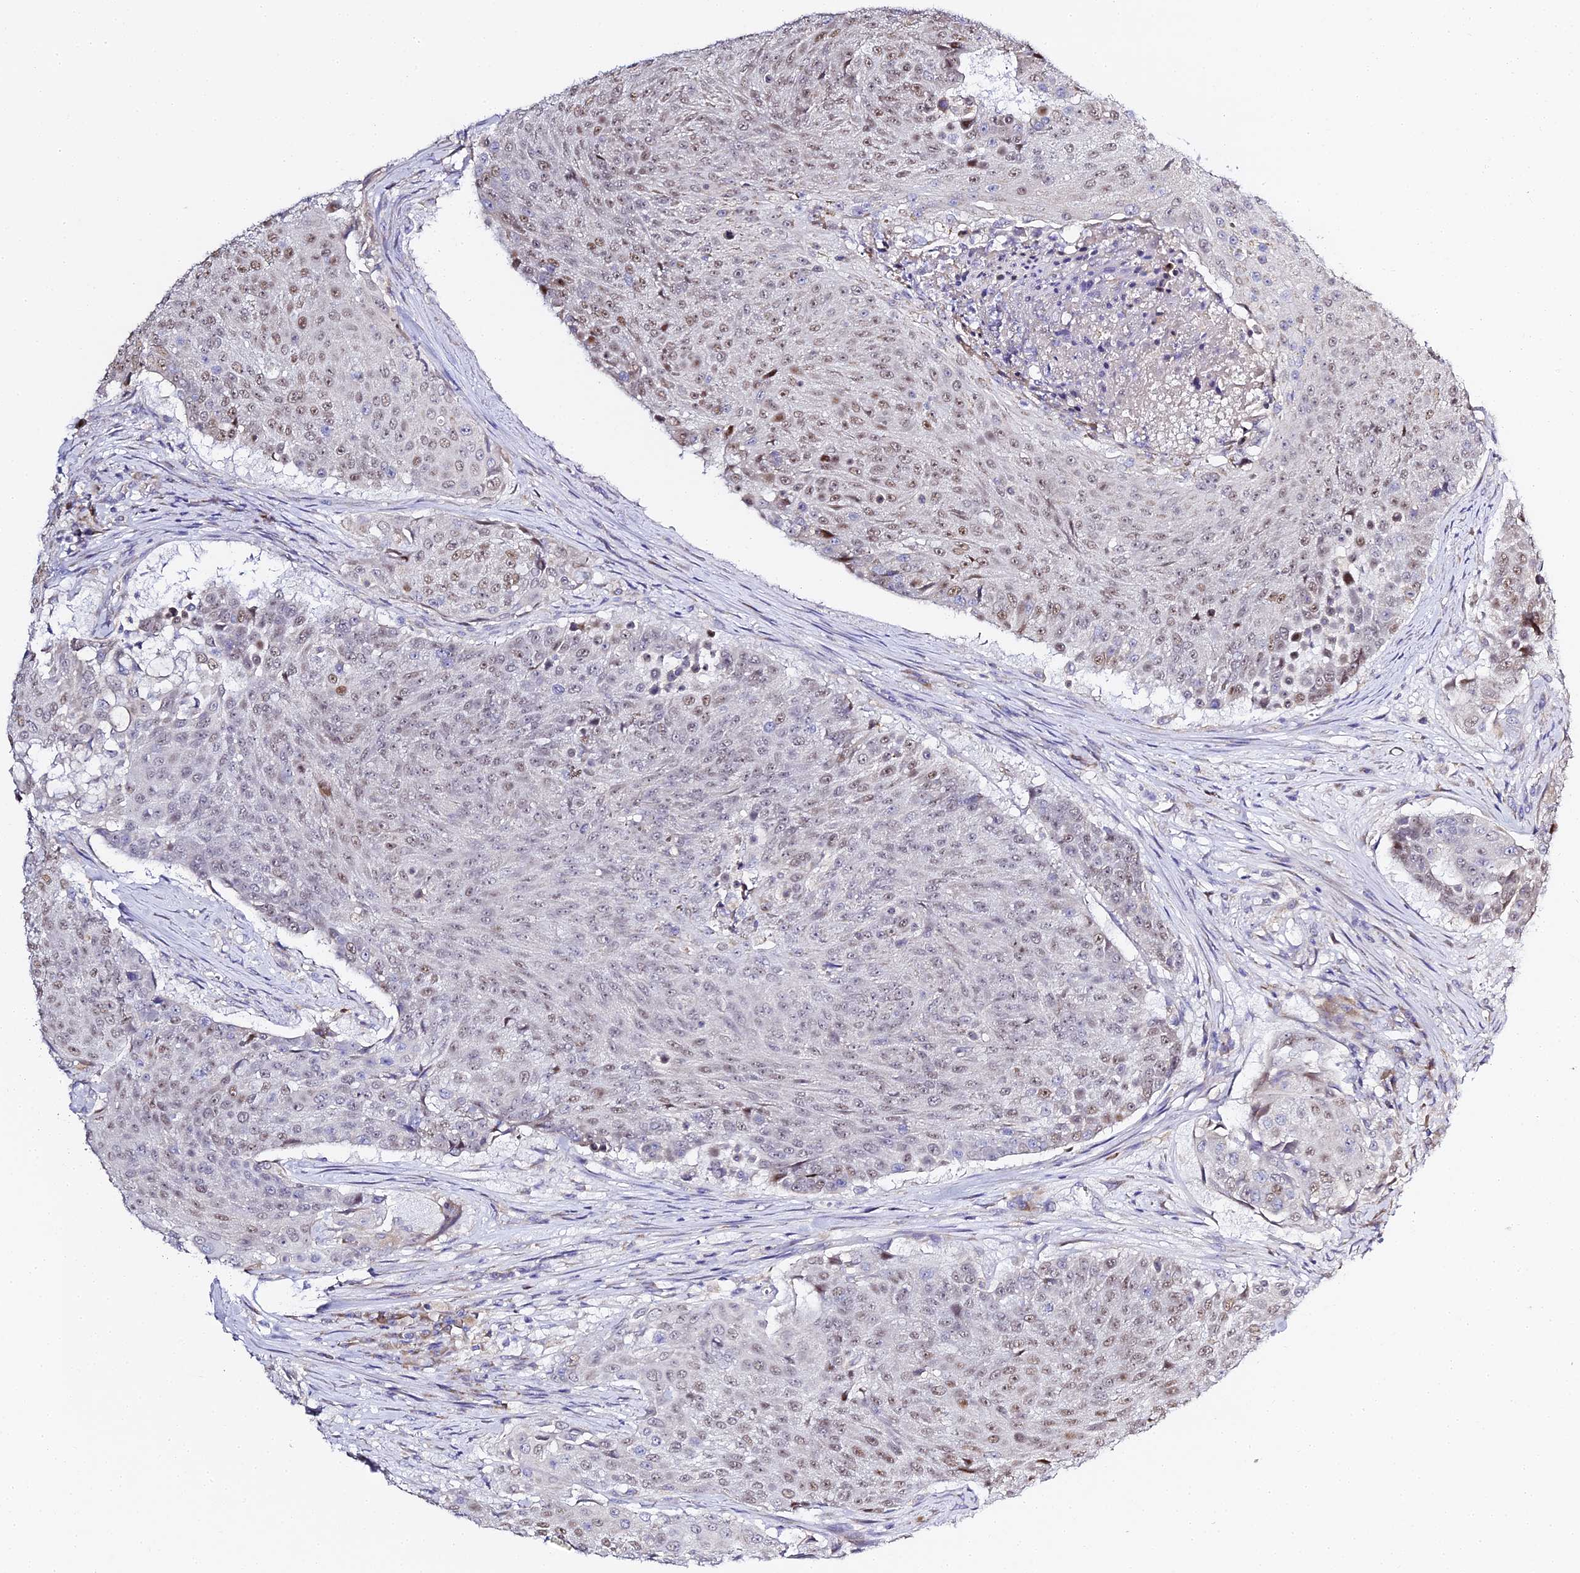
{"staining": {"intensity": "weak", "quantity": "25%-75%", "location": "nuclear"}, "tissue": "urothelial cancer", "cell_type": "Tumor cells", "image_type": "cancer", "snomed": [{"axis": "morphology", "description": "Urothelial carcinoma, High grade"}, {"axis": "topography", "description": "Urinary bladder"}], "caption": "High-grade urothelial carcinoma stained for a protein demonstrates weak nuclear positivity in tumor cells.", "gene": "SERP1", "patient": {"sex": "female", "age": 63}}